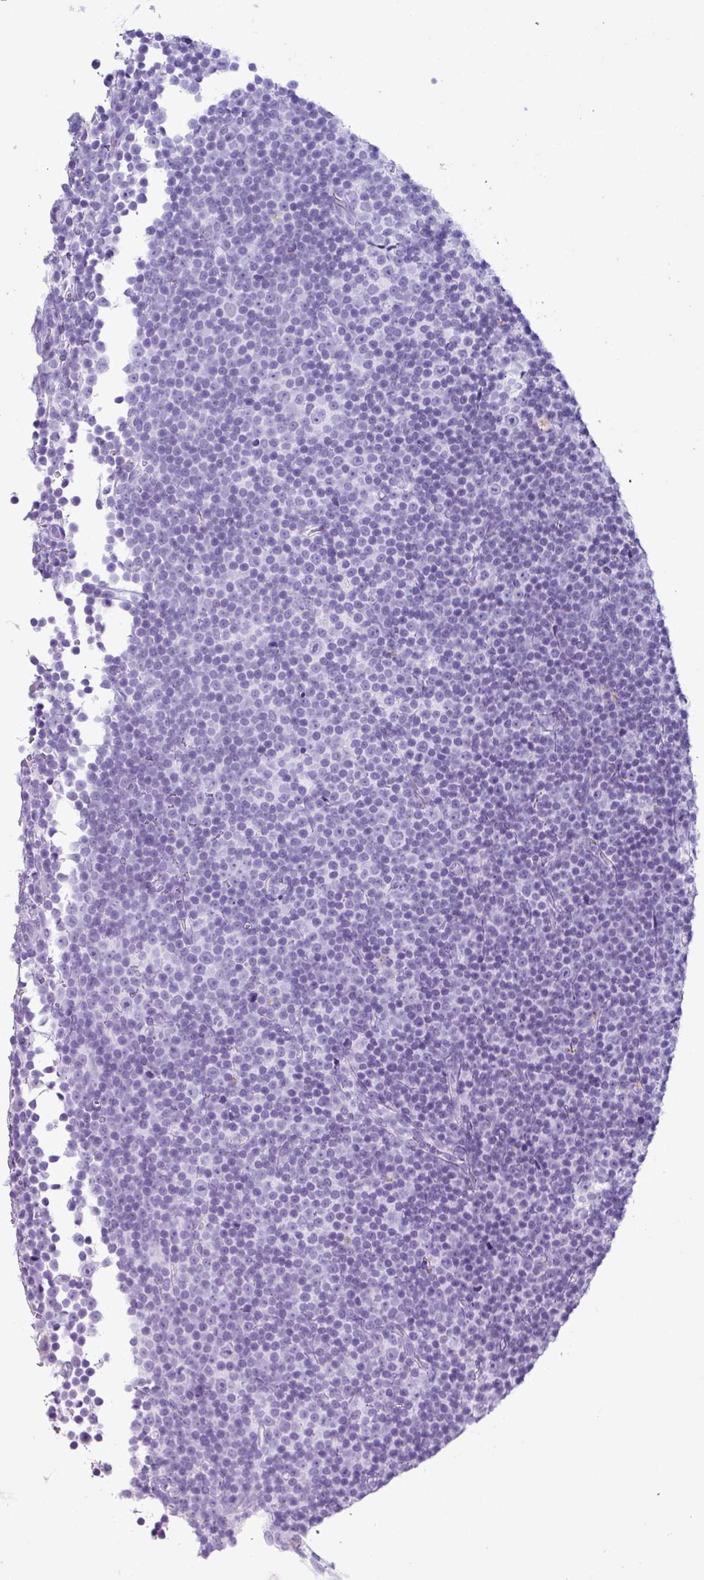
{"staining": {"intensity": "negative", "quantity": "none", "location": "none"}, "tissue": "lymphoma", "cell_type": "Tumor cells", "image_type": "cancer", "snomed": [{"axis": "morphology", "description": "Malignant lymphoma, non-Hodgkin's type, Low grade"}, {"axis": "topography", "description": "Lymph node"}], "caption": "High magnification brightfield microscopy of lymphoma stained with DAB (brown) and counterstained with hematoxylin (blue): tumor cells show no significant positivity. (DAB (3,3'-diaminobenzidine) IHC visualized using brightfield microscopy, high magnification).", "gene": "ZNF568", "patient": {"sex": "female", "age": 67}}